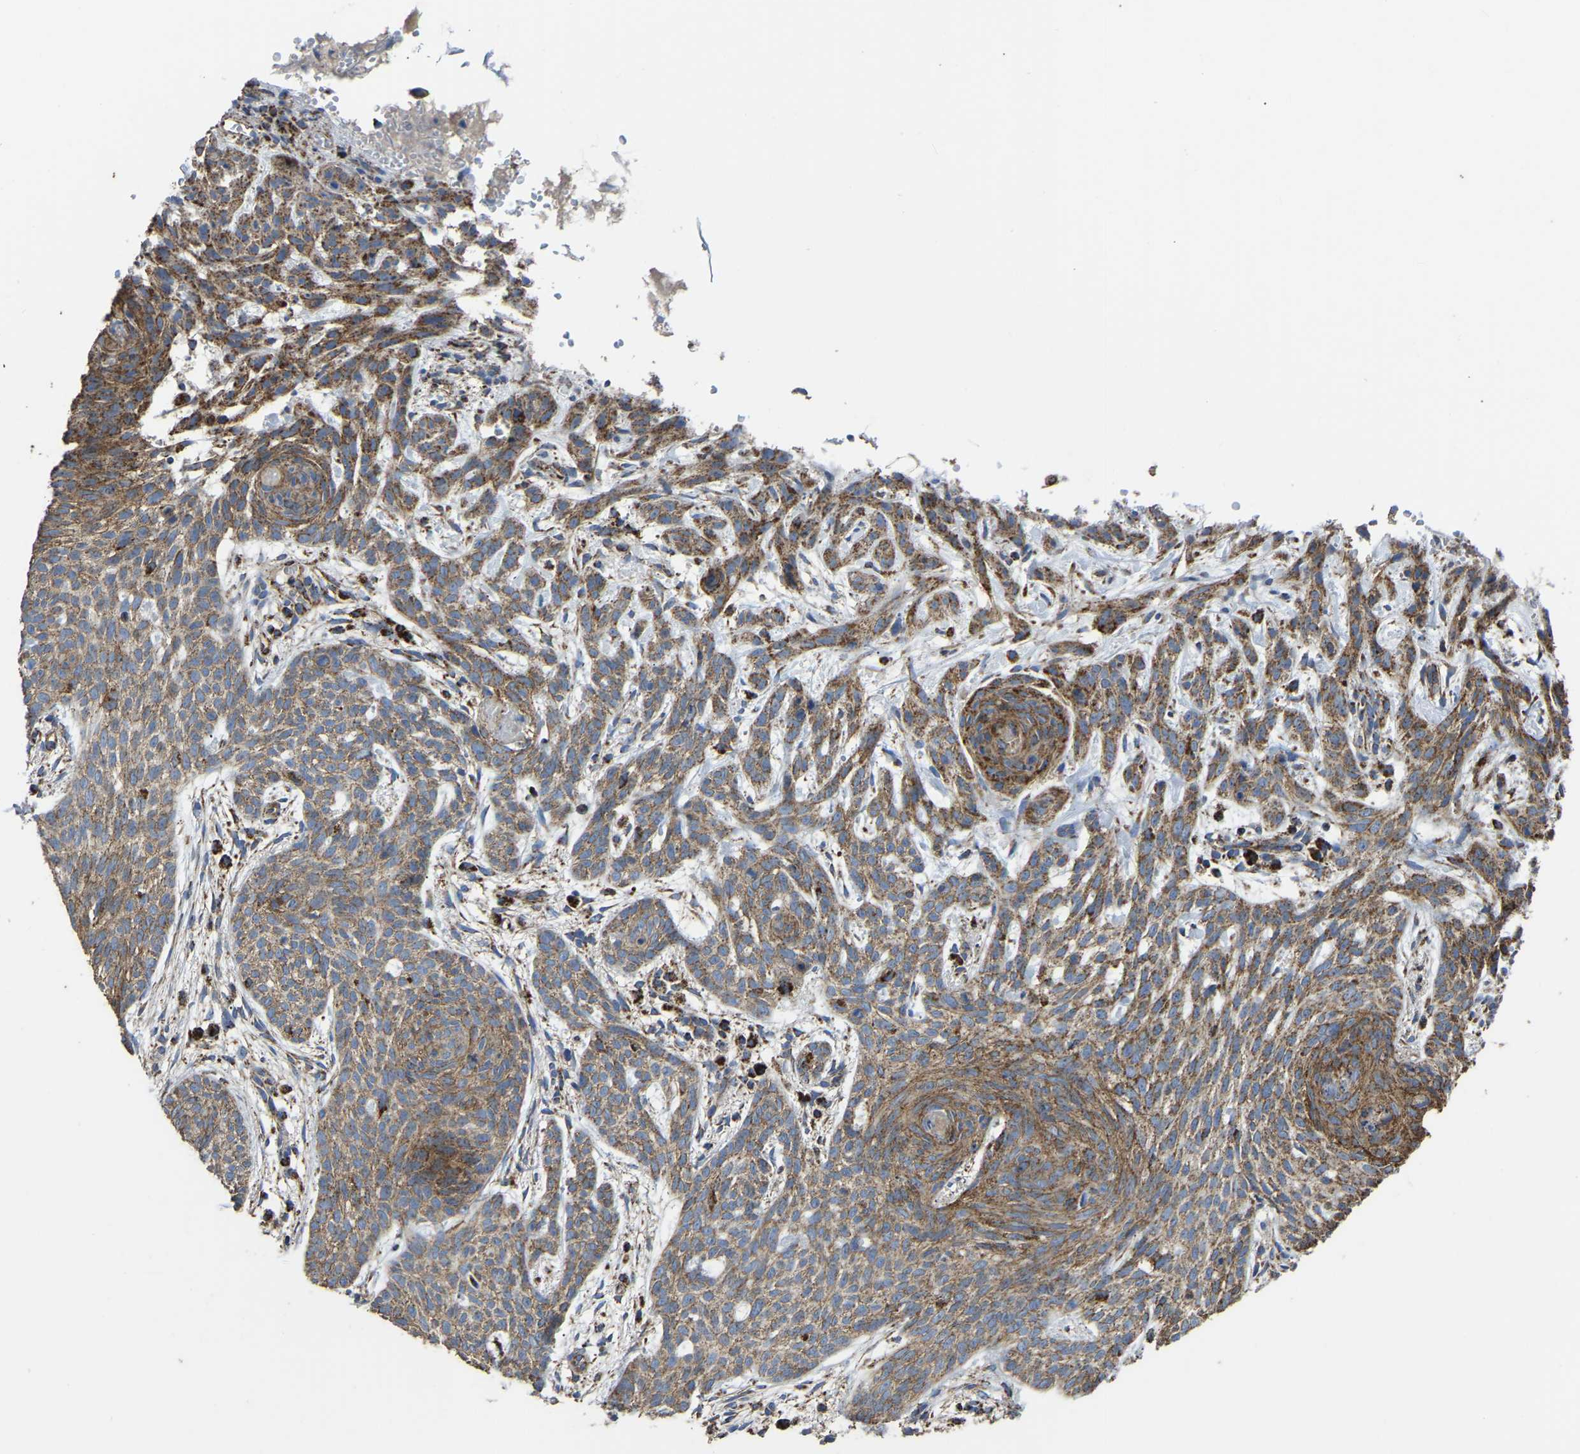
{"staining": {"intensity": "moderate", "quantity": ">75%", "location": "cytoplasmic/membranous"}, "tissue": "skin cancer", "cell_type": "Tumor cells", "image_type": "cancer", "snomed": [{"axis": "morphology", "description": "Basal cell carcinoma"}, {"axis": "topography", "description": "Skin"}], "caption": "Skin basal cell carcinoma stained with DAB IHC shows medium levels of moderate cytoplasmic/membranous expression in about >75% of tumor cells. The protein of interest is shown in brown color, while the nuclei are stained blue.", "gene": "ETFA", "patient": {"sex": "female", "age": 59}}